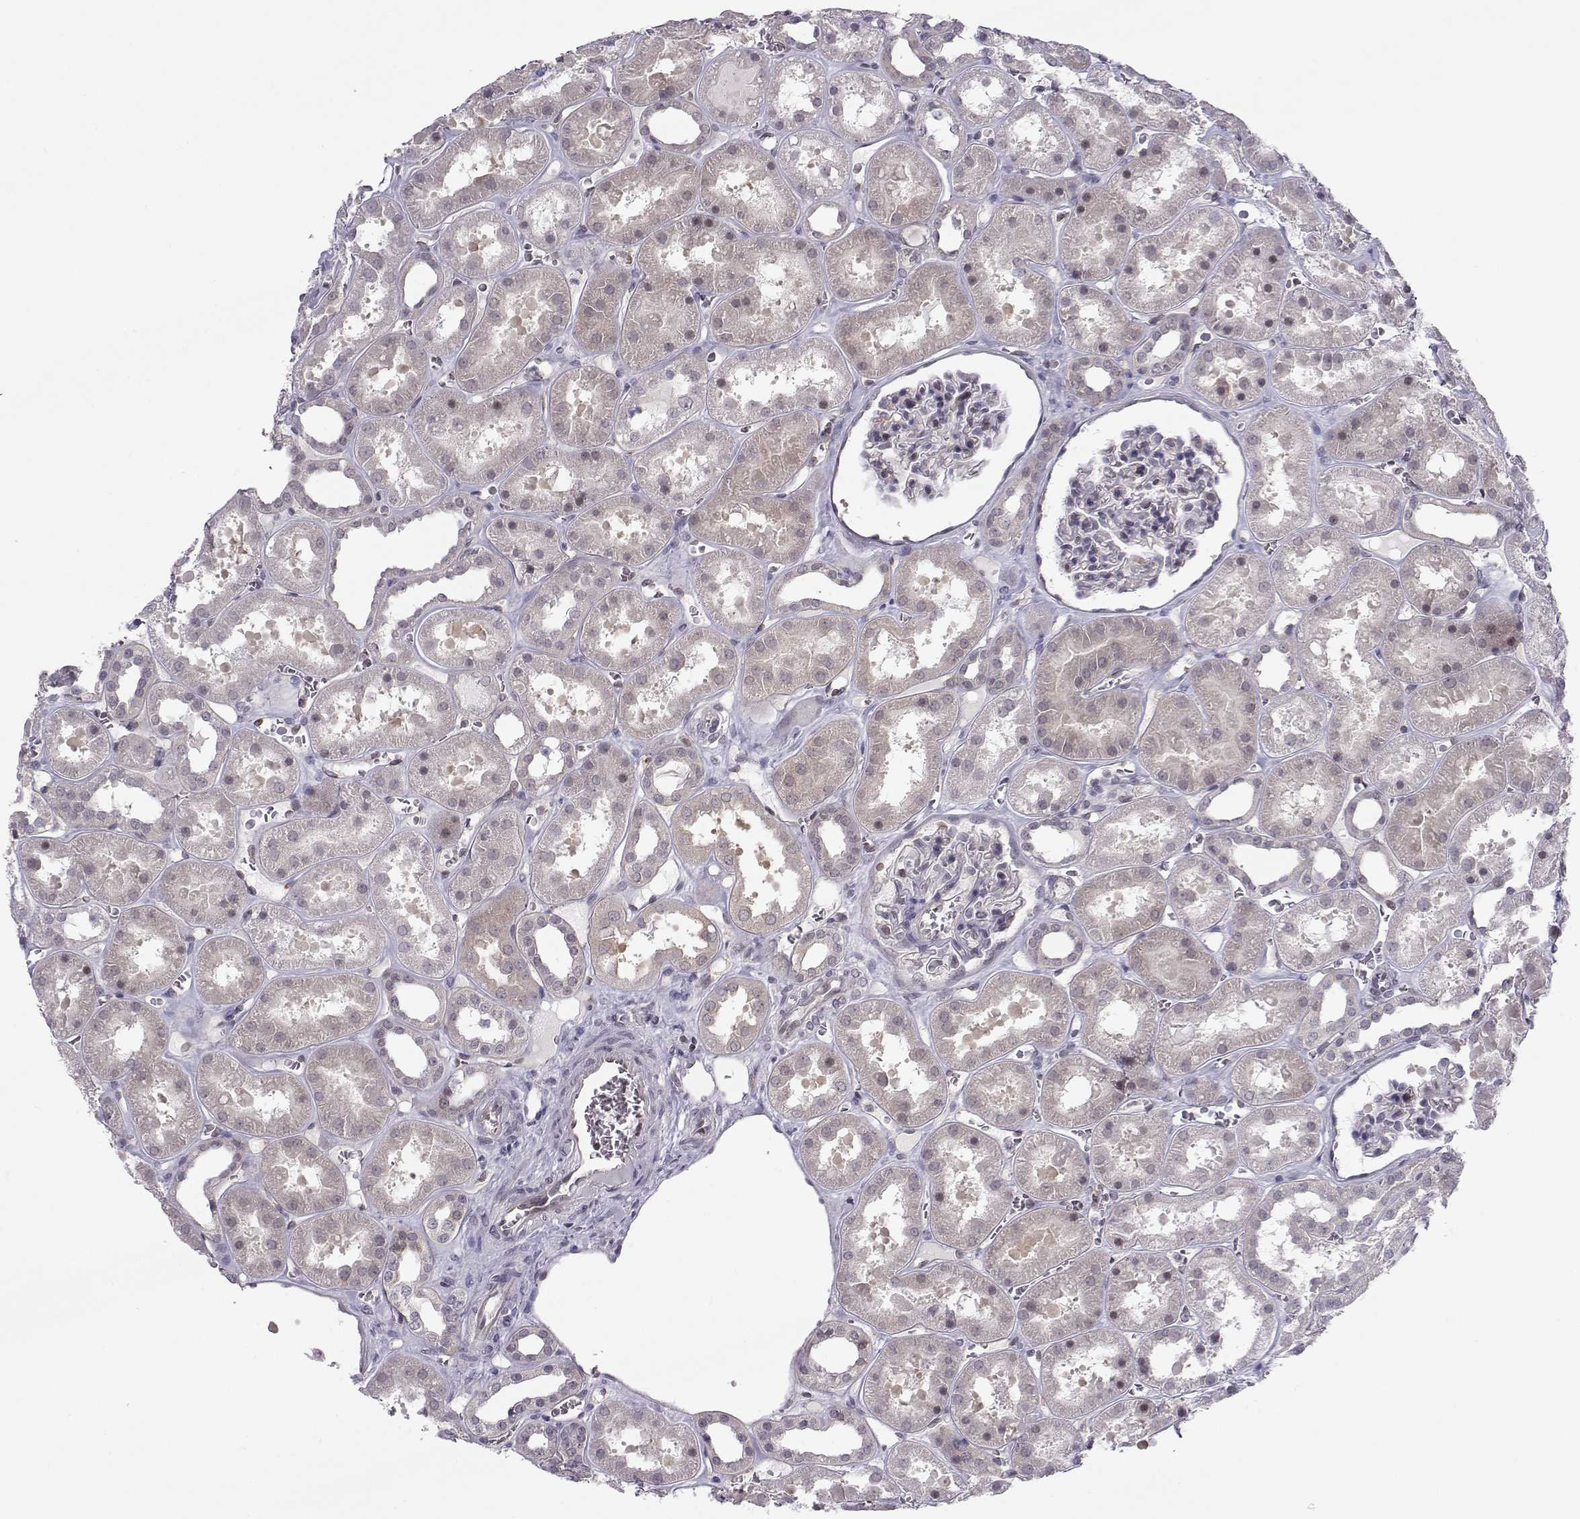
{"staining": {"intensity": "negative", "quantity": "none", "location": "none"}, "tissue": "kidney", "cell_type": "Cells in glomeruli", "image_type": "normal", "snomed": [{"axis": "morphology", "description": "Normal tissue, NOS"}, {"axis": "topography", "description": "Kidney"}], "caption": "DAB (3,3'-diaminobenzidine) immunohistochemical staining of normal human kidney exhibits no significant expression in cells in glomeruli. The staining was performed using DAB to visualize the protein expression in brown, while the nuclei were stained in blue with hematoxylin (Magnification: 20x).", "gene": "KIF13B", "patient": {"sex": "female", "age": 41}}